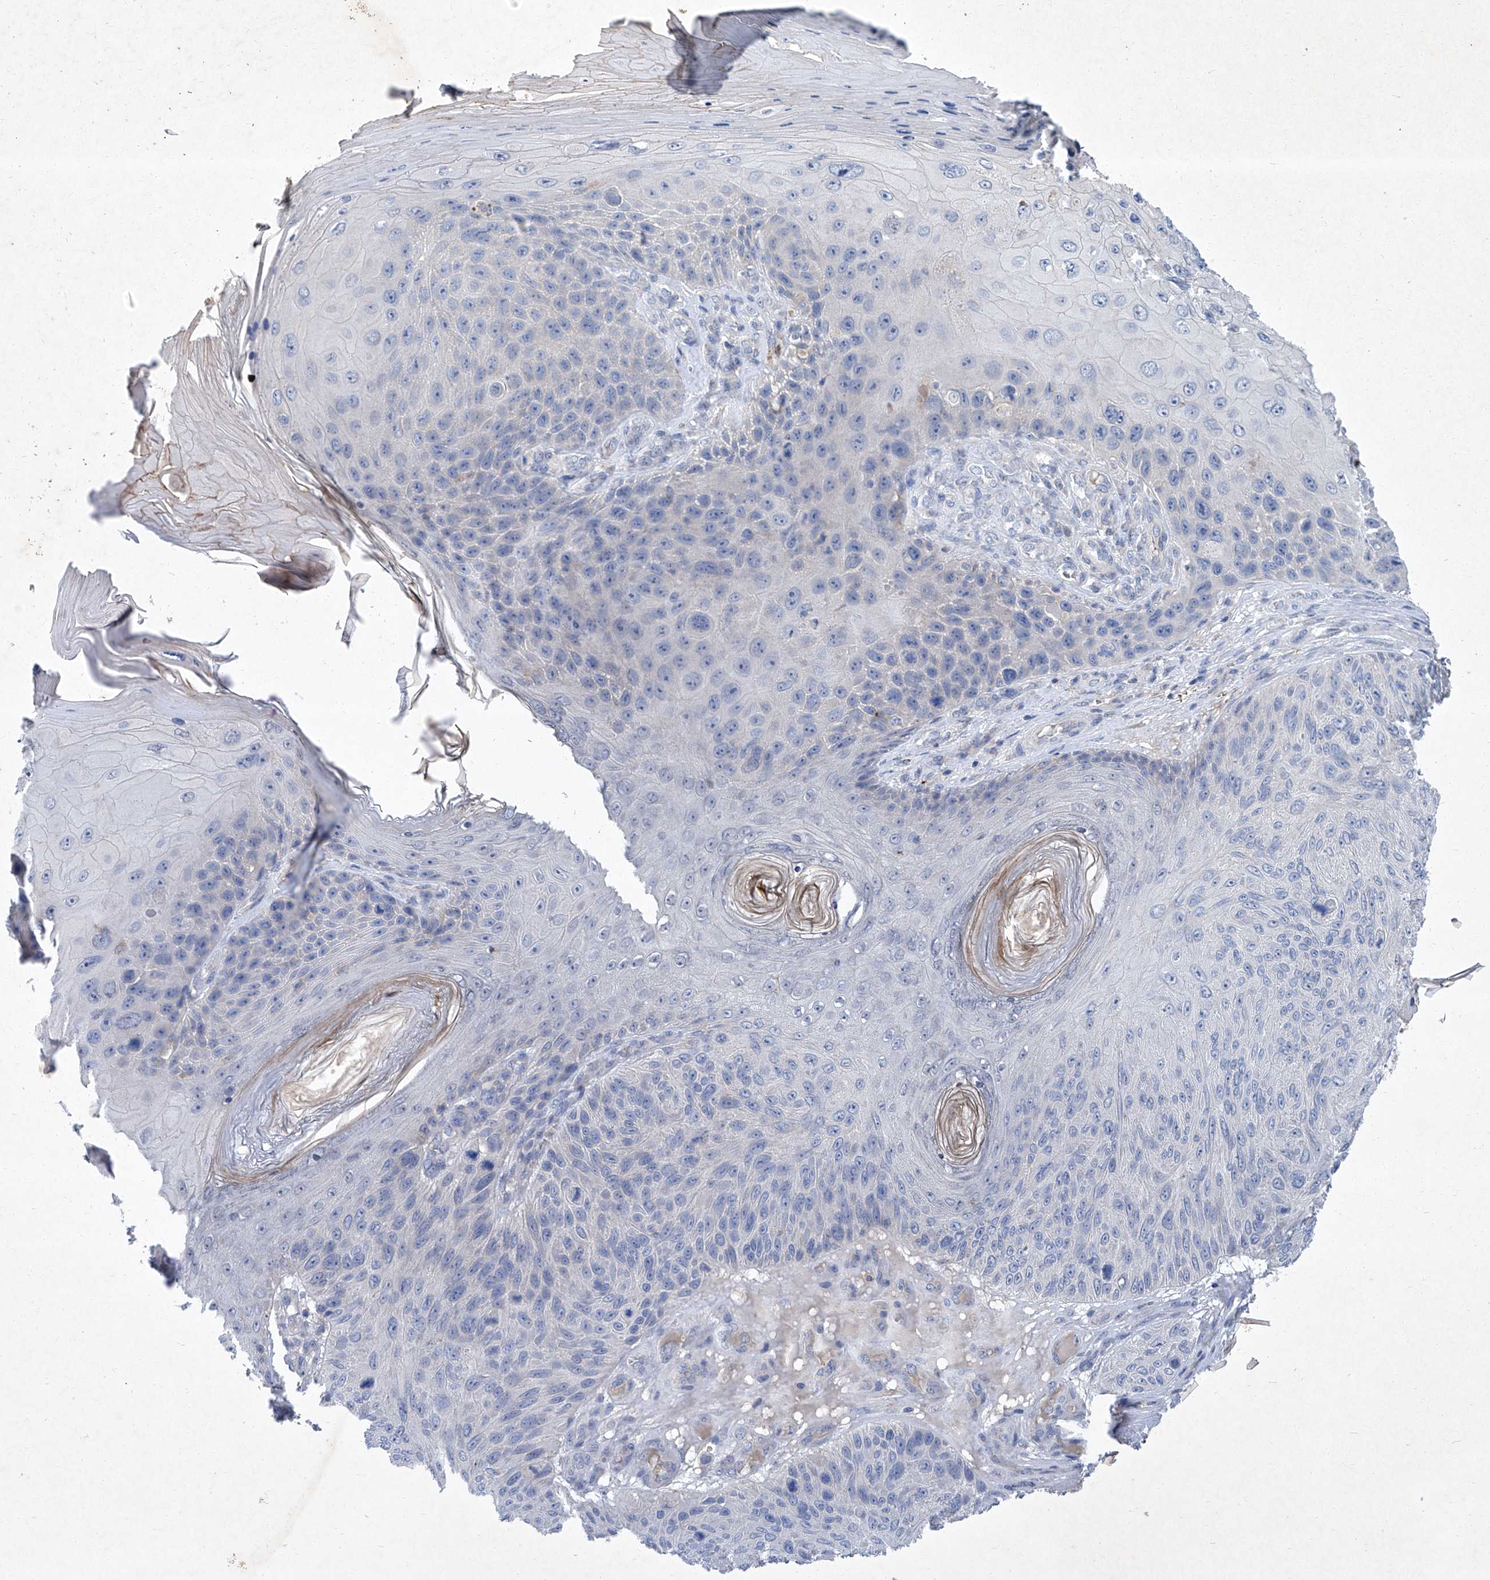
{"staining": {"intensity": "negative", "quantity": "none", "location": "none"}, "tissue": "skin cancer", "cell_type": "Tumor cells", "image_type": "cancer", "snomed": [{"axis": "morphology", "description": "Squamous cell carcinoma, NOS"}, {"axis": "topography", "description": "Skin"}], "caption": "DAB (3,3'-diaminobenzidine) immunohistochemical staining of skin cancer shows no significant expression in tumor cells.", "gene": "SBK2", "patient": {"sex": "female", "age": 88}}